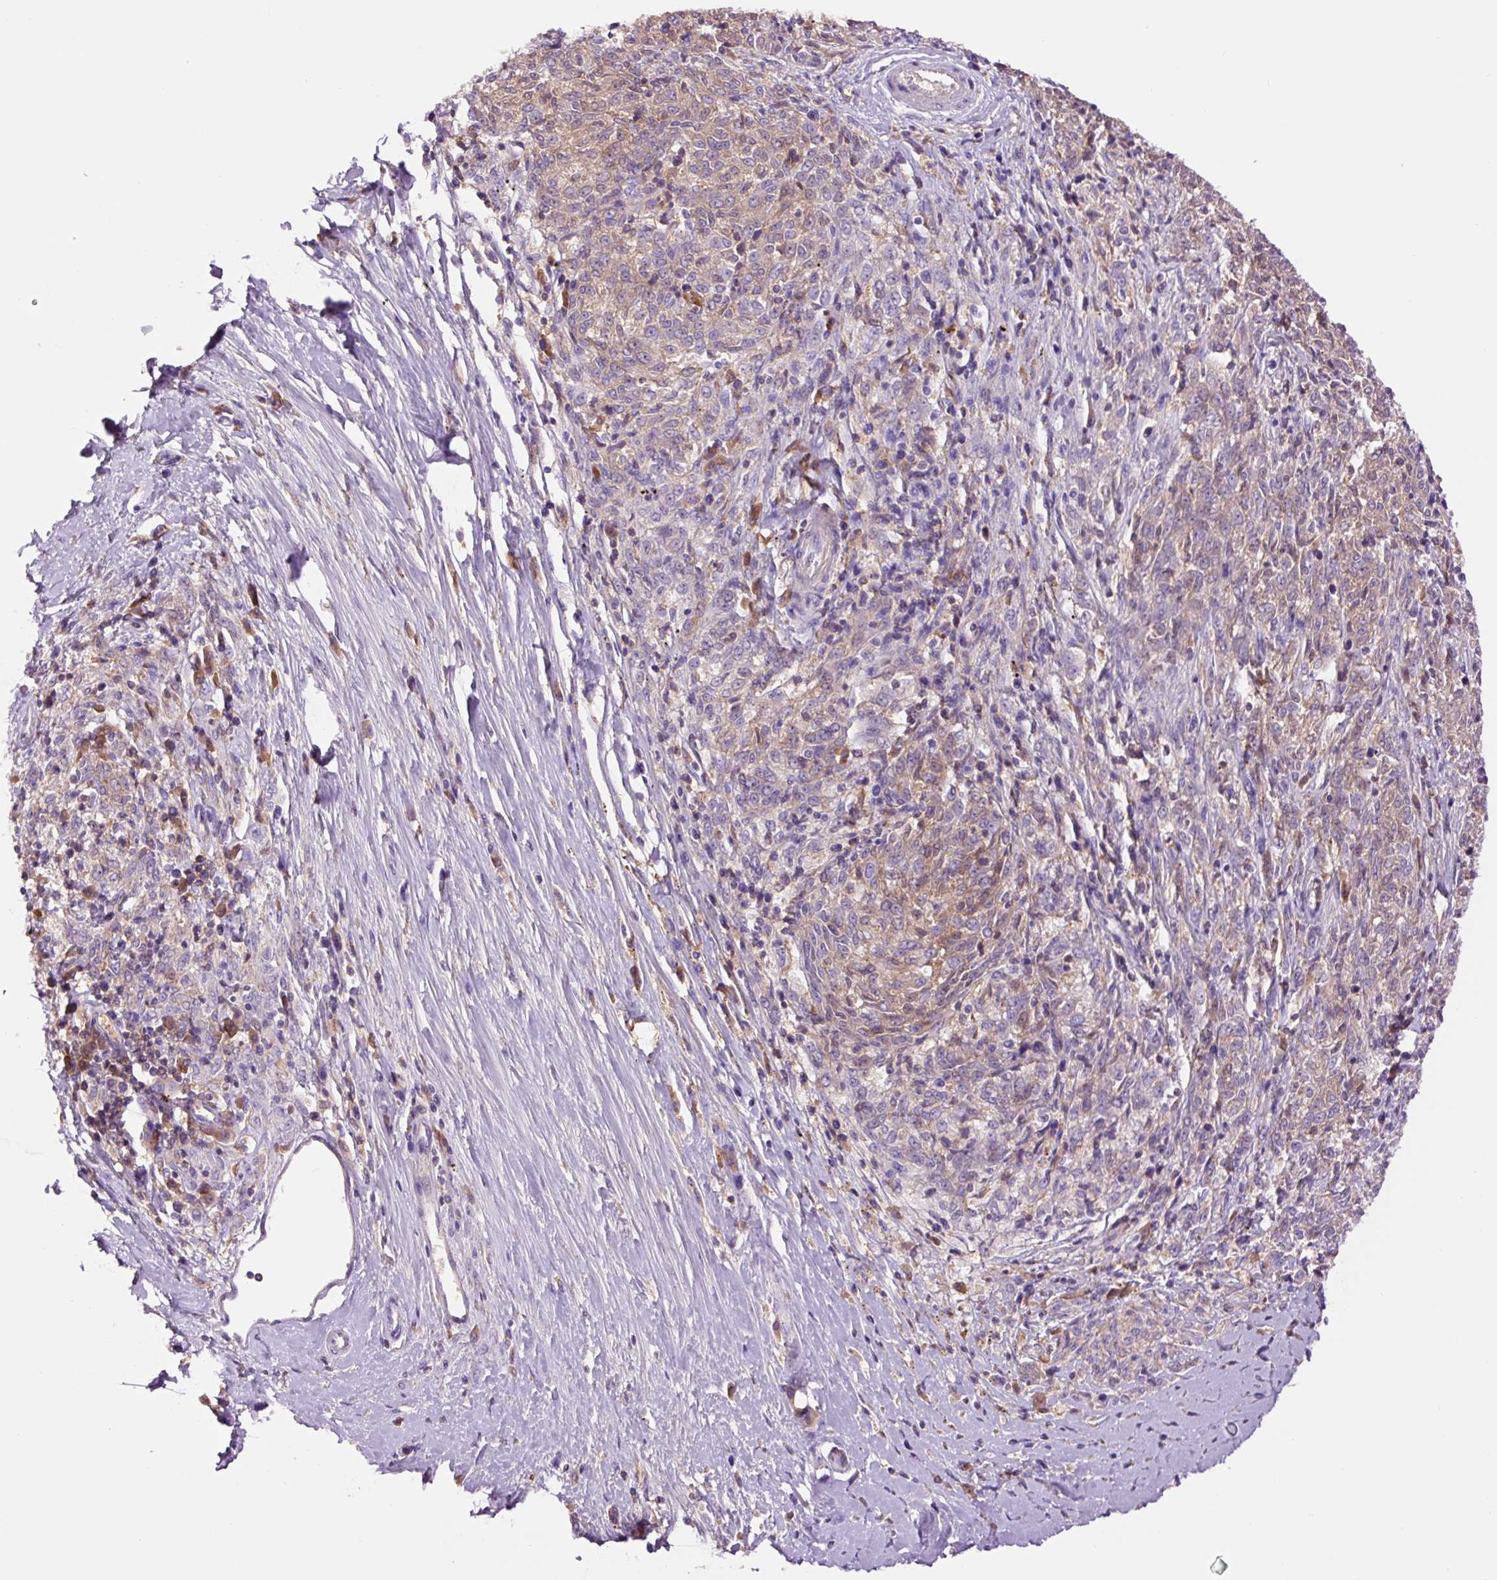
{"staining": {"intensity": "weak", "quantity": ">75%", "location": "cytoplasmic/membranous"}, "tissue": "melanoma", "cell_type": "Tumor cells", "image_type": "cancer", "snomed": [{"axis": "morphology", "description": "Malignant melanoma, NOS"}, {"axis": "topography", "description": "Skin"}], "caption": "A high-resolution micrograph shows immunohistochemistry (IHC) staining of melanoma, which exhibits weak cytoplasmic/membranous expression in approximately >75% of tumor cells.", "gene": "DPPA4", "patient": {"sex": "female", "age": 72}}